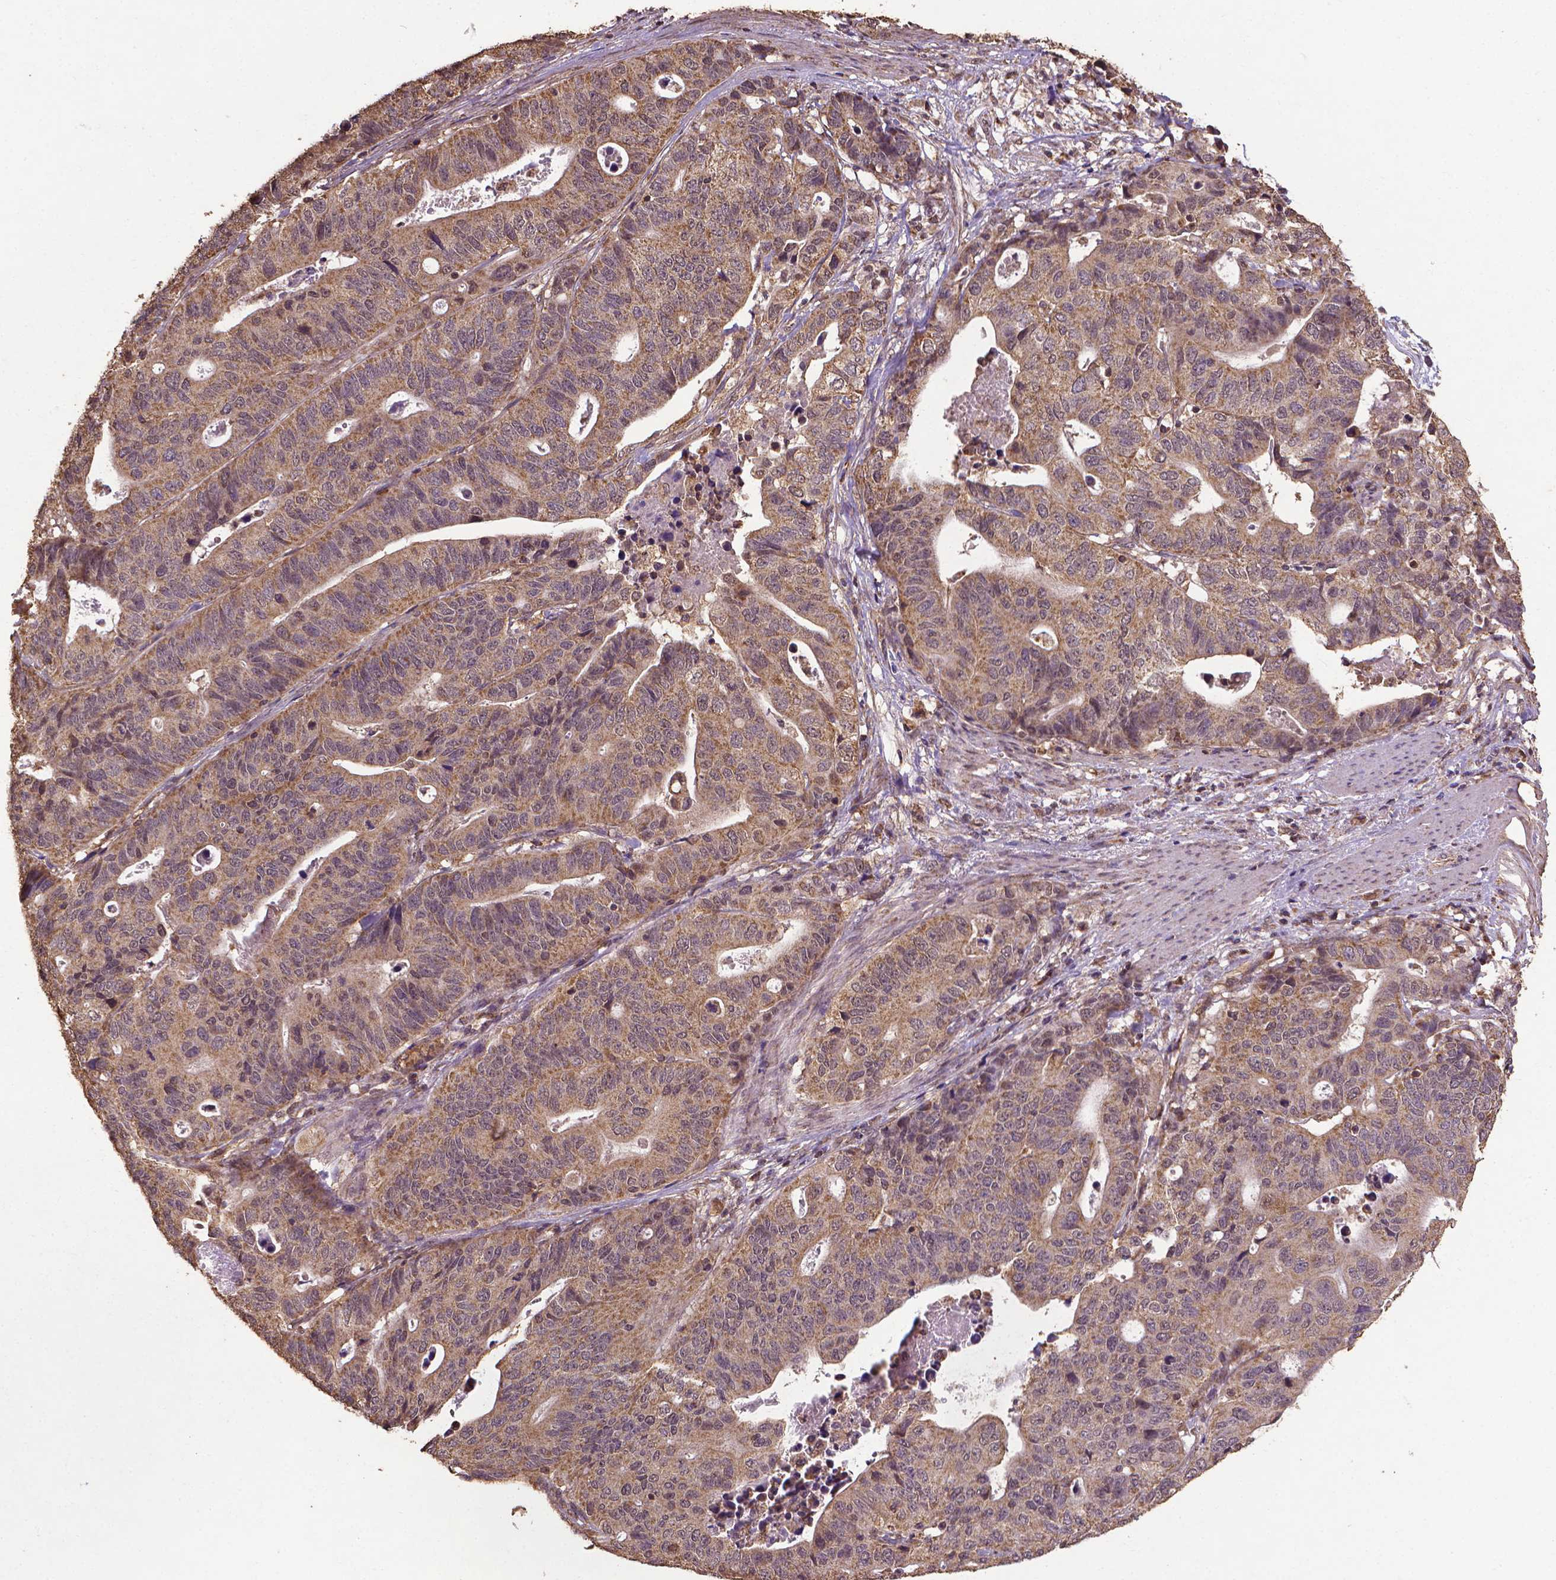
{"staining": {"intensity": "weak", "quantity": ">75%", "location": "cytoplasmic/membranous"}, "tissue": "stomach cancer", "cell_type": "Tumor cells", "image_type": "cancer", "snomed": [{"axis": "morphology", "description": "Adenocarcinoma, NOS"}, {"axis": "topography", "description": "Stomach, upper"}], "caption": "A high-resolution image shows immunohistochemistry (IHC) staining of stomach cancer (adenocarcinoma), which shows weak cytoplasmic/membranous positivity in about >75% of tumor cells. (DAB IHC, brown staining for protein, blue staining for nuclei).", "gene": "DCAF1", "patient": {"sex": "female", "age": 67}}